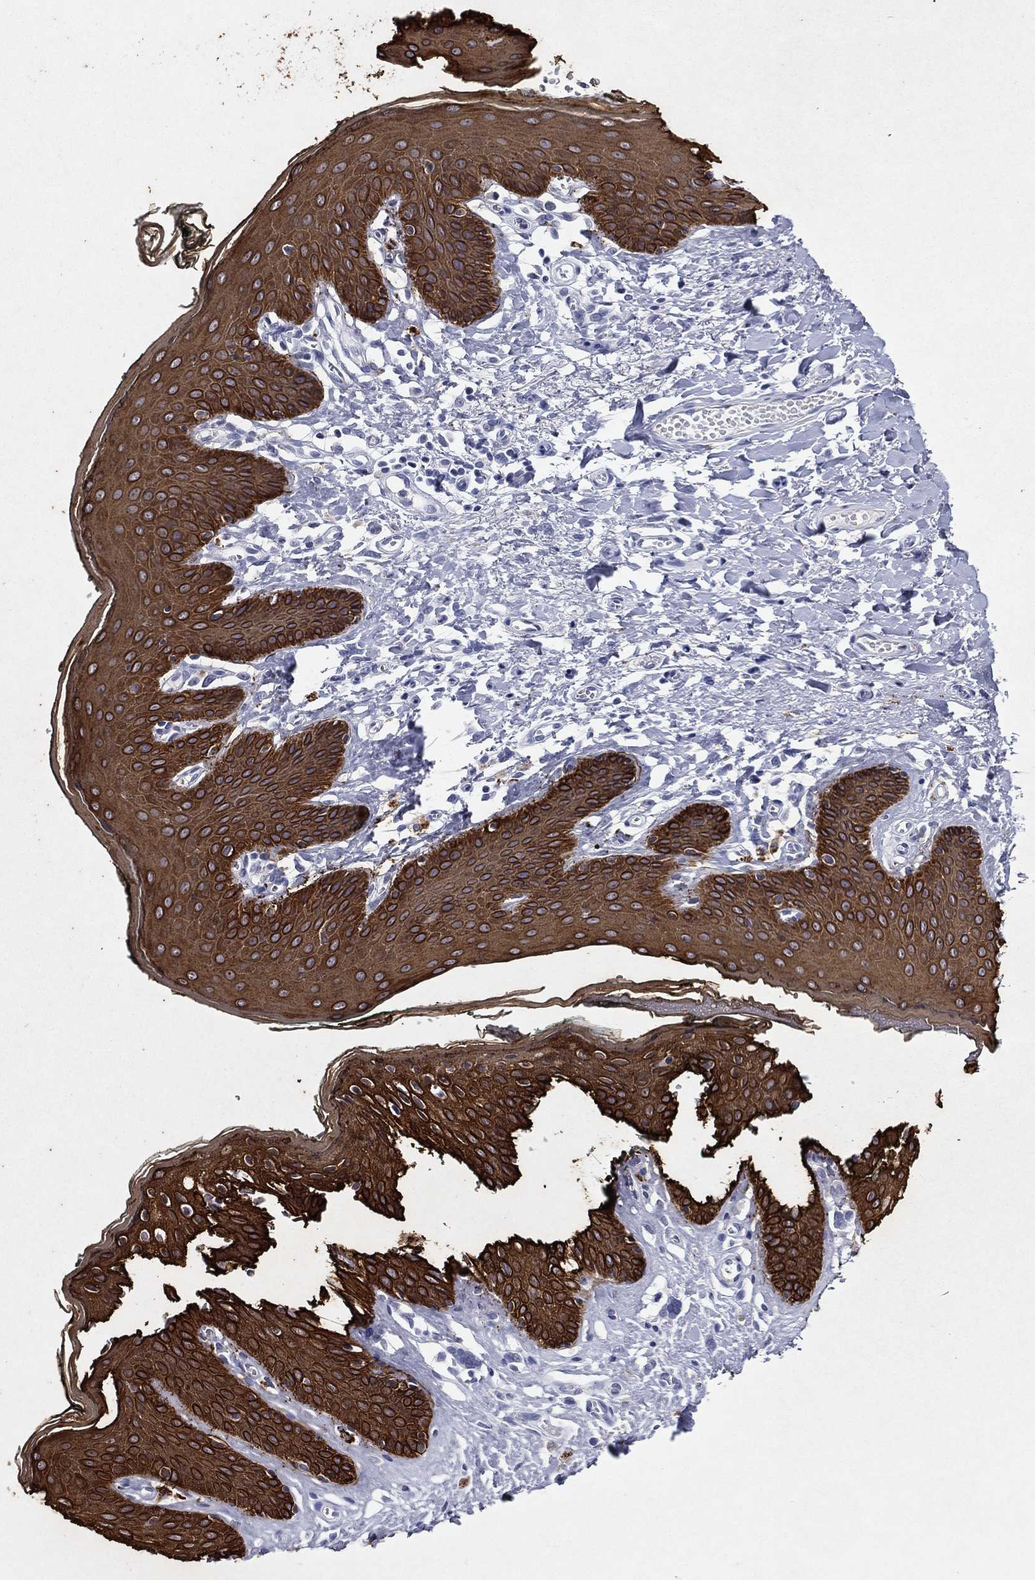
{"staining": {"intensity": "strong", "quantity": ">75%", "location": "cytoplasmic/membranous"}, "tissue": "vagina", "cell_type": "Squamous epithelial cells", "image_type": "normal", "snomed": [{"axis": "morphology", "description": "Normal tissue, NOS"}, {"axis": "topography", "description": "Vagina"}], "caption": "This is a photomicrograph of immunohistochemistry (IHC) staining of benign vagina, which shows strong staining in the cytoplasmic/membranous of squamous epithelial cells.", "gene": "KRT7", "patient": {"sex": "female", "age": 66}}